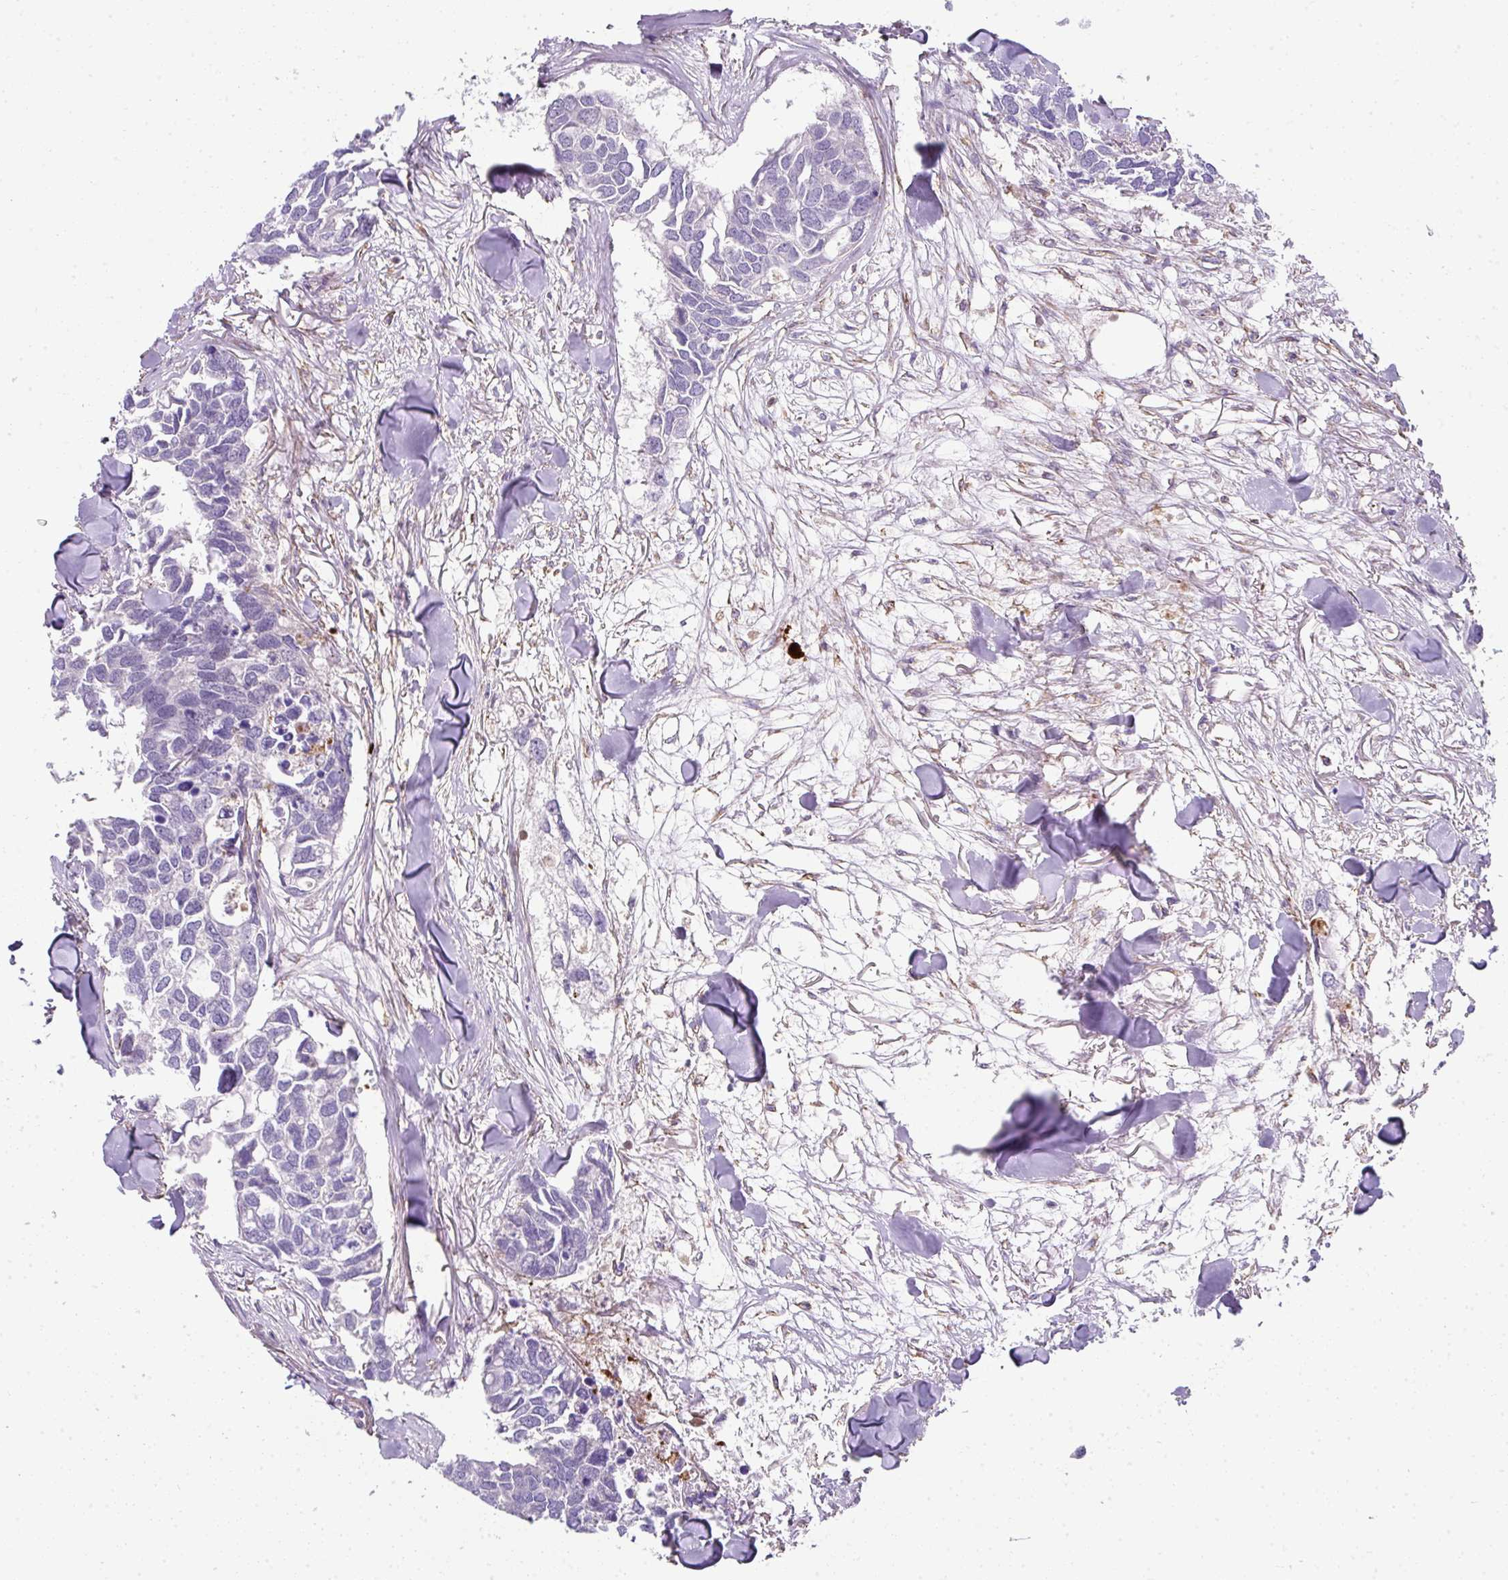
{"staining": {"intensity": "negative", "quantity": "none", "location": "none"}, "tissue": "breast cancer", "cell_type": "Tumor cells", "image_type": "cancer", "snomed": [{"axis": "morphology", "description": "Duct carcinoma"}, {"axis": "topography", "description": "Breast"}], "caption": "Tumor cells show no significant protein positivity in invasive ductal carcinoma (breast).", "gene": "ANKUB1", "patient": {"sex": "female", "age": 83}}